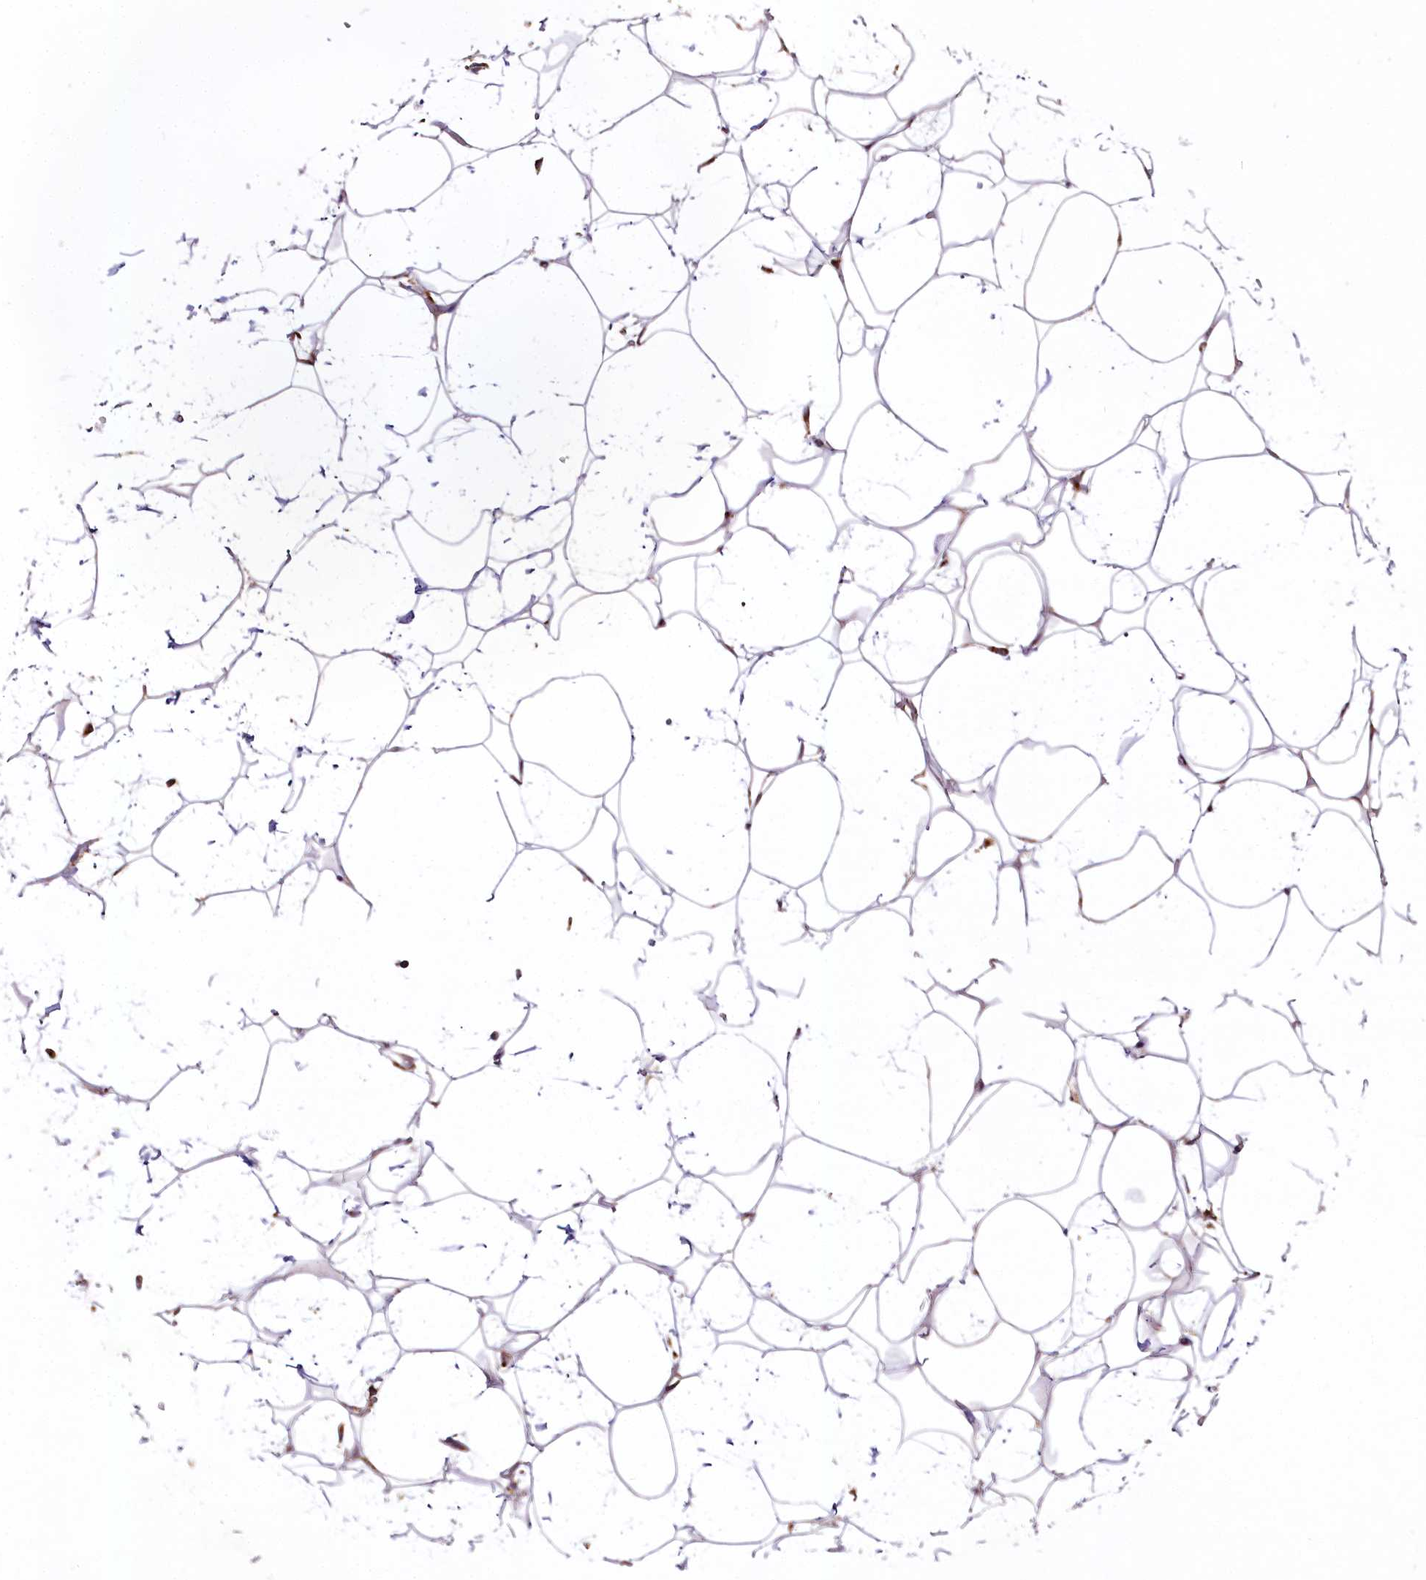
{"staining": {"intensity": "moderate", "quantity": "25%-75%", "location": "cytoplasmic/membranous"}, "tissue": "adipose tissue", "cell_type": "Adipocytes", "image_type": "normal", "snomed": [{"axis": "morphology", "description": "Normal tissue, NOS"}, {"axis": "topography", "description": "Breast"}], "caption": "IHC image of normal adipose tissue: adipose tissue stained using immunohistochemistry (IHC) demonstrates medium levels of moderate protein expression localized specifically in the cytoplasmic/membranous of adipocytes, appearing as a cytoplasmic/membranous brown color.", "gene": "COPG1", "patient": {"sex": "female", "age": 26}}